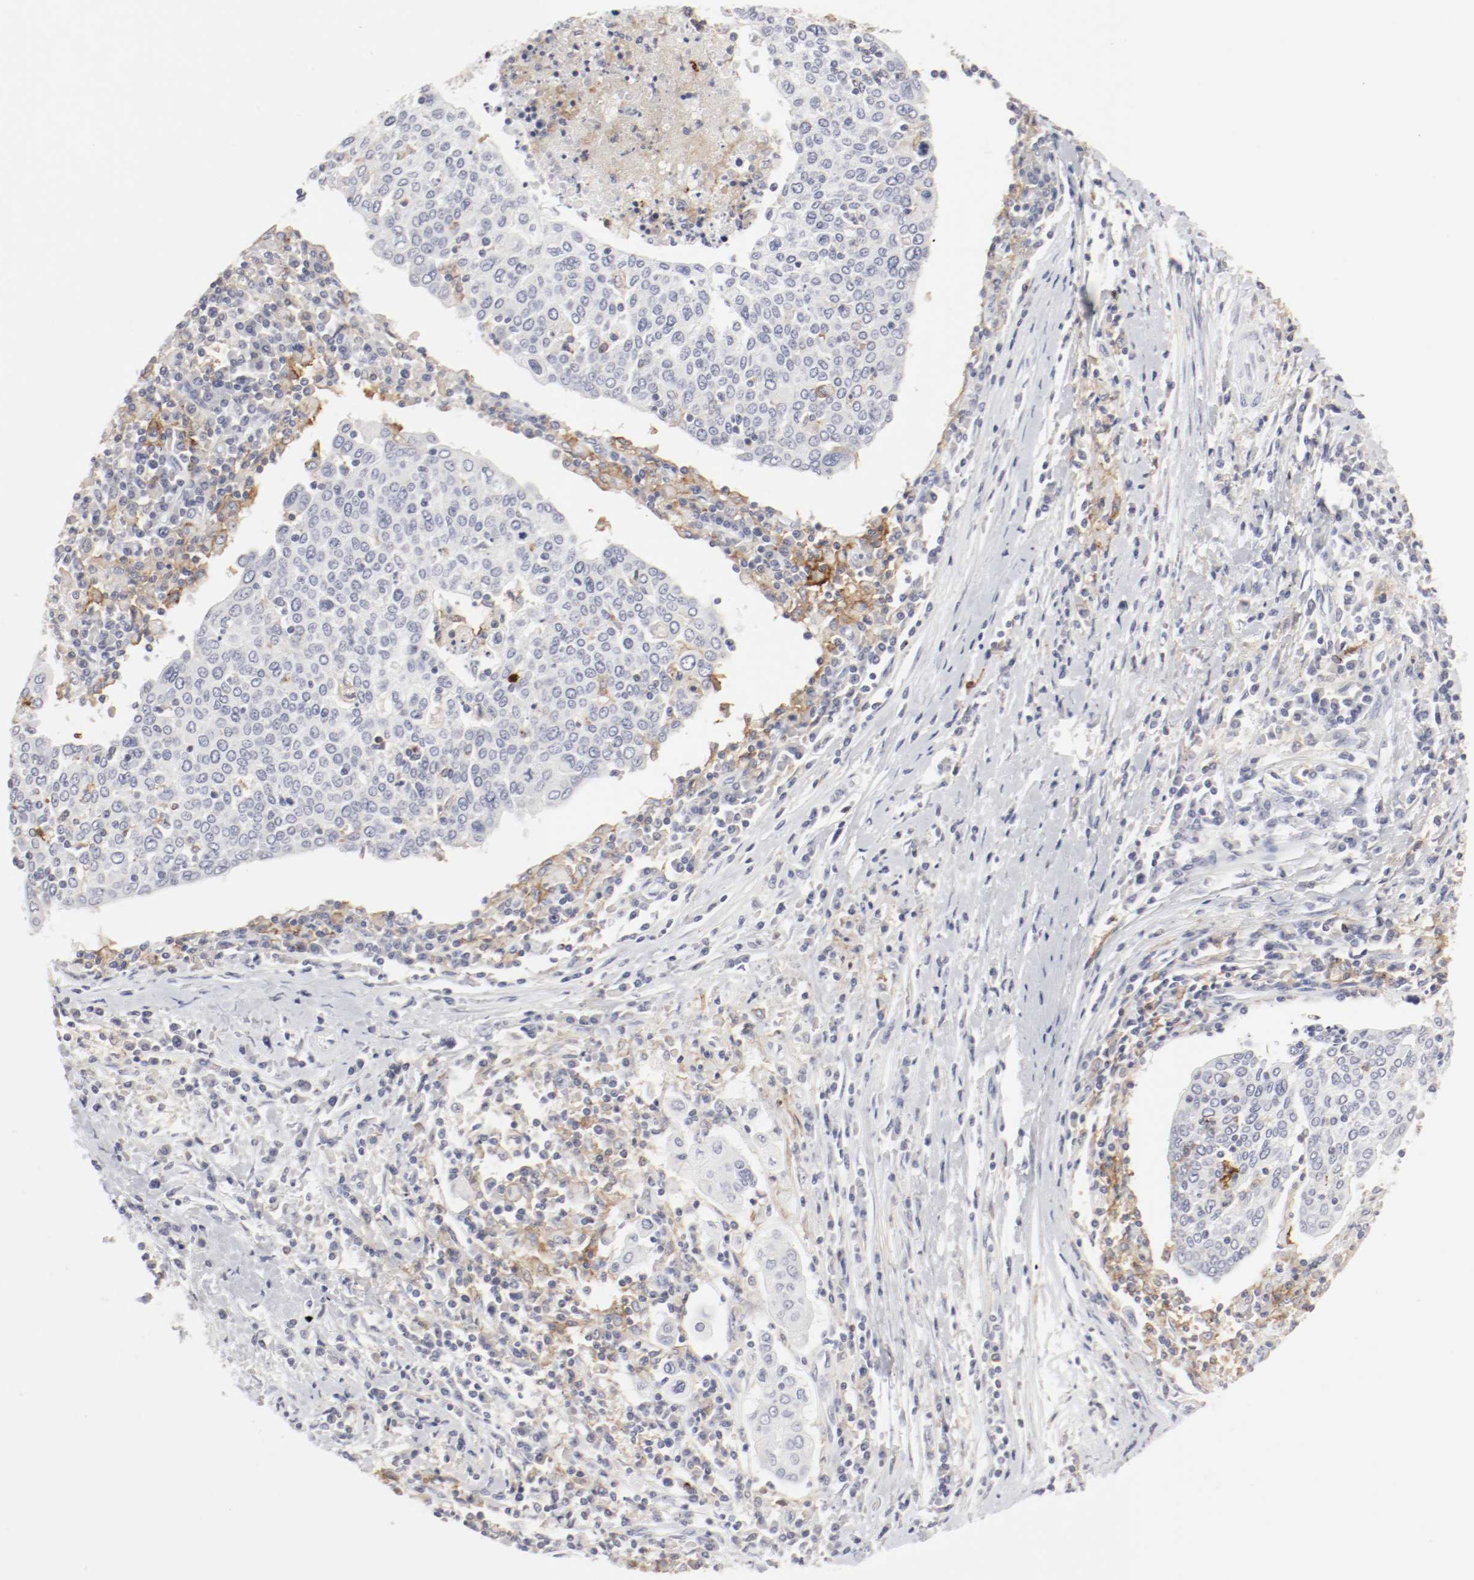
{"staining": {"intensity": "moderate", "quantity": "<25%", "location": "cytoplasmic/membranous"}, "tissue": "cervical cancer", "cell_type": "Tumor cells", "image_type": "cancer", "snomed": [{"axis": "morphology", "description": "Squamous cell carcinoma, NOS"}, {"axis": "topography", "description": "Cervix"}], "caption": "Protein expression analysis of squamous cell carcinoma (cervical) reveals moderate cytoplasmic/membranous expression in about <25% of tumor cells. (IHC, brightfield microscopy, high magnification).", "gene": "ITGAX", "patient": {"sex": "female", "age": 40}}